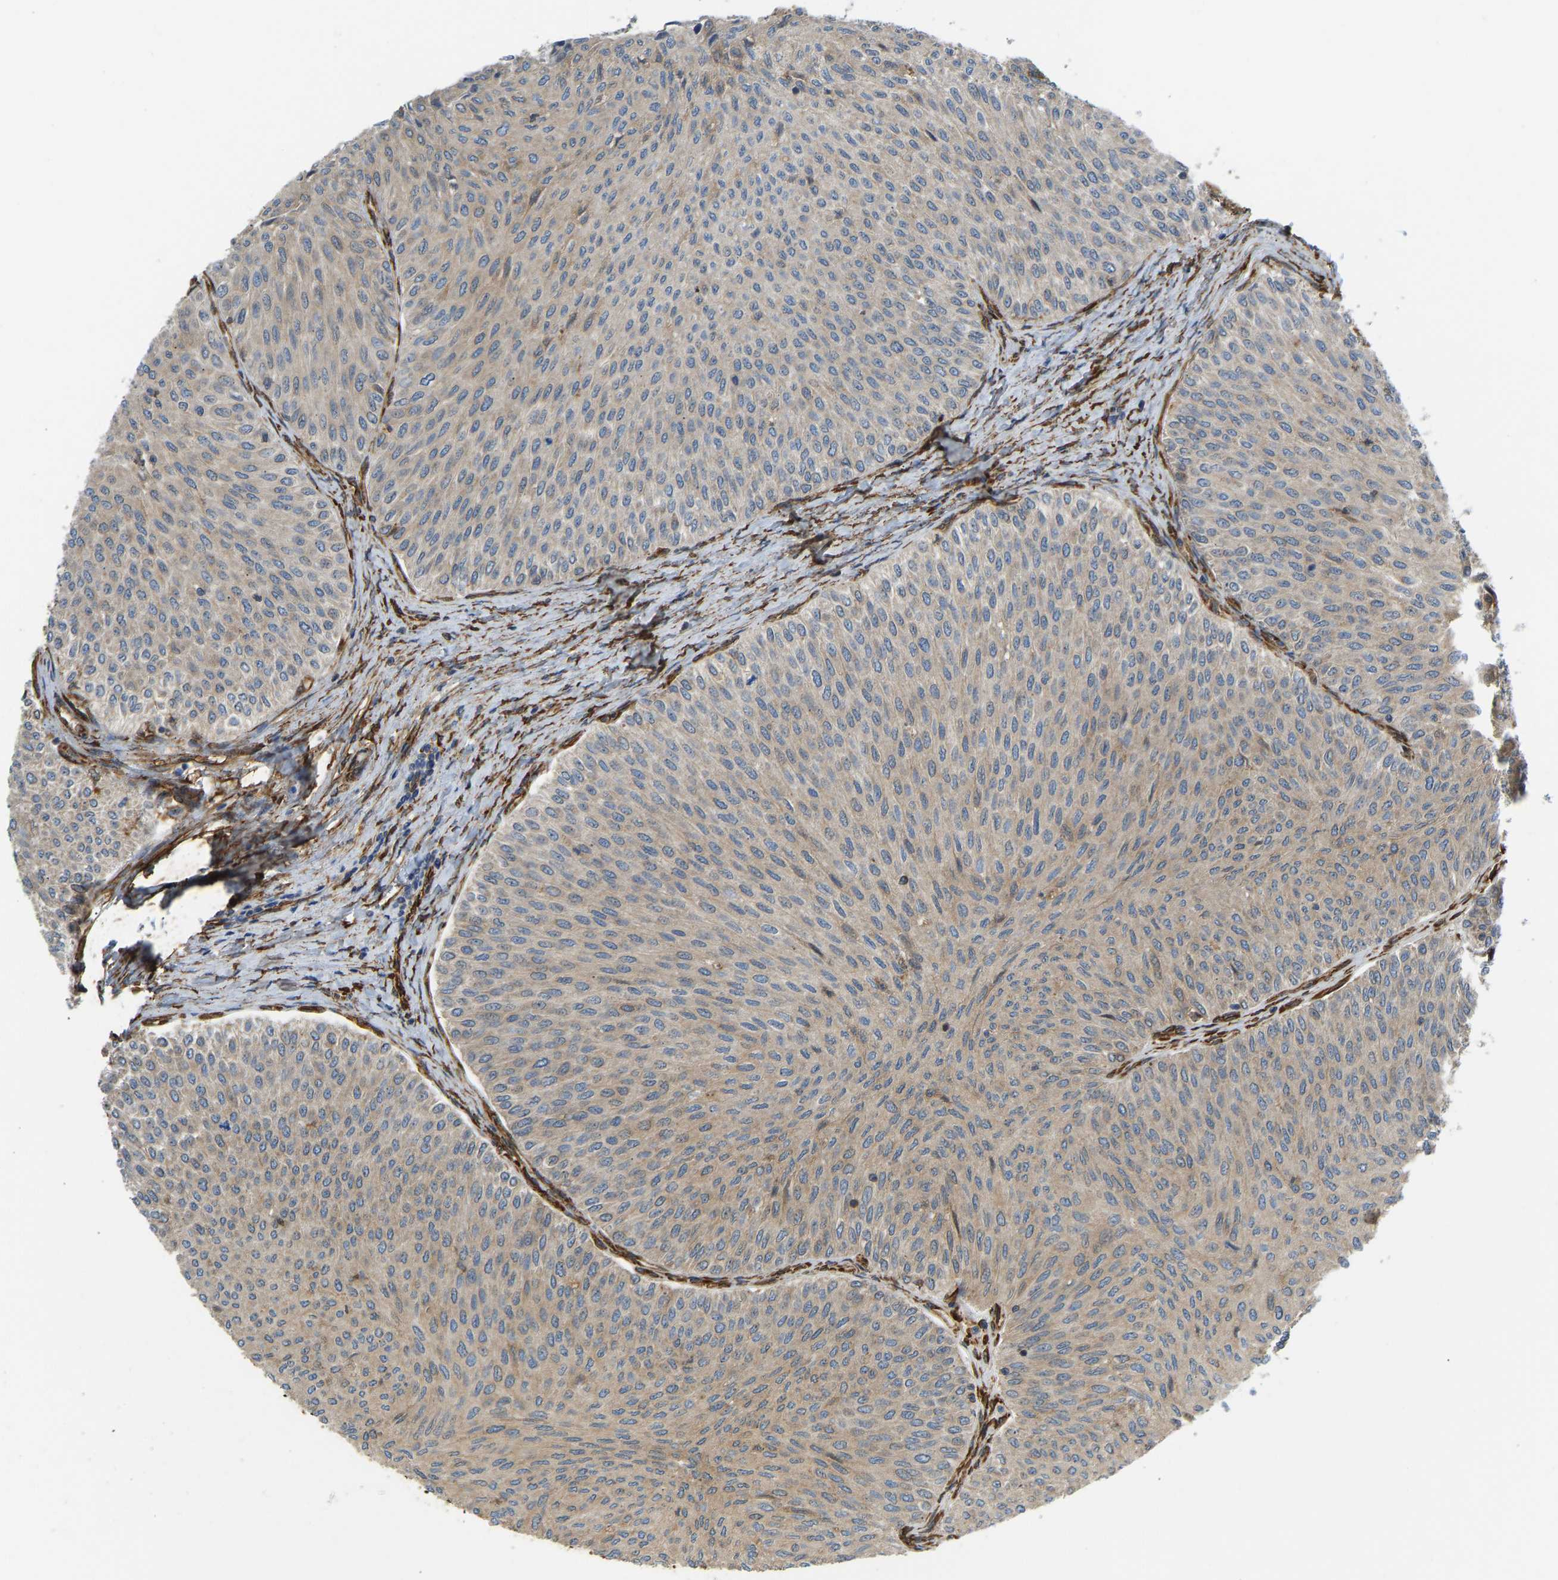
{"staining": {"intensity": "weak", "quantity": ">75%", "location": "cytoplasmic/membranous"}, "tissue": "urothelial cancer", "cell_type": "Tumor cells", "image_type": "cancer", "snomed": [{"axis": "morphology", "description": "Urothelial carcinoma, Low grade"}, {"axis": "topography", "description": "Urinary bladder"}], "caption": "Low-grade urothelial carcinoma was stained to show a protein in brown. There is low levels of weak cytoplasmic/membranous expression in approximately >75% of tumor cells.", "gene": "BEX3", "patient": {"sex": "male", "age": 78}}